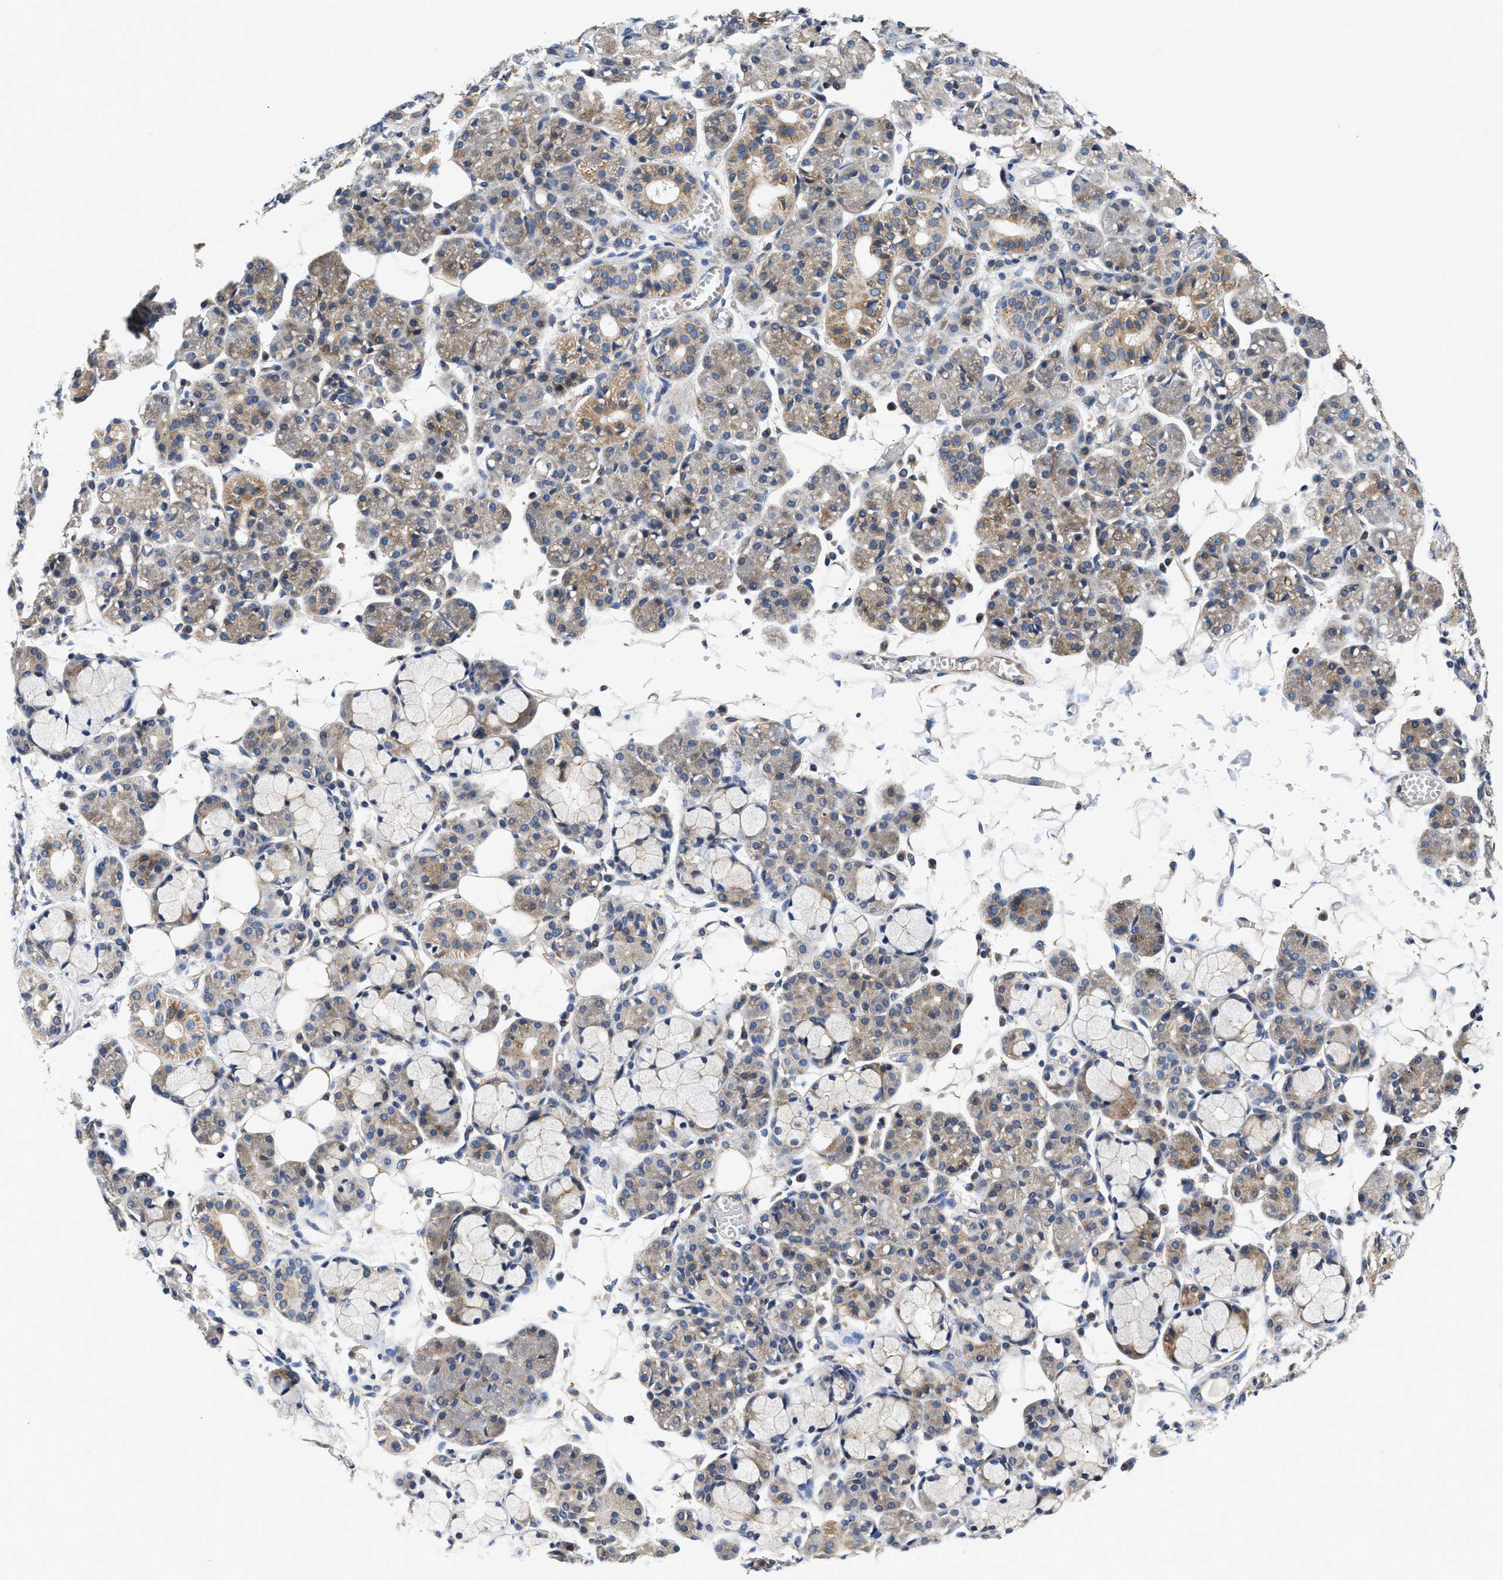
{"staining": {"intensity": "weak", "quantity": "<25%", "location": "cytoplasmic/membranous"}, "tissue": "salivary gland", "cell_type": "Glandular cells", "image_type": "normal", "snomed": [{"axis": "morphology", "description": "Normal tissue, NOS"}, {"axis": "topography", "description": "Salivary gland"}], "caption": "An image of salivary gland stained for a protein exhibits no brown staining in glandular cells. The staining was performed using DAB to visualize the protein expression in brown, while the nuclei were stained in blue with hematoxylin (Magnification: 20x).", "gene": "TEX2", "patient": {"sex": "male", "age": 63}}